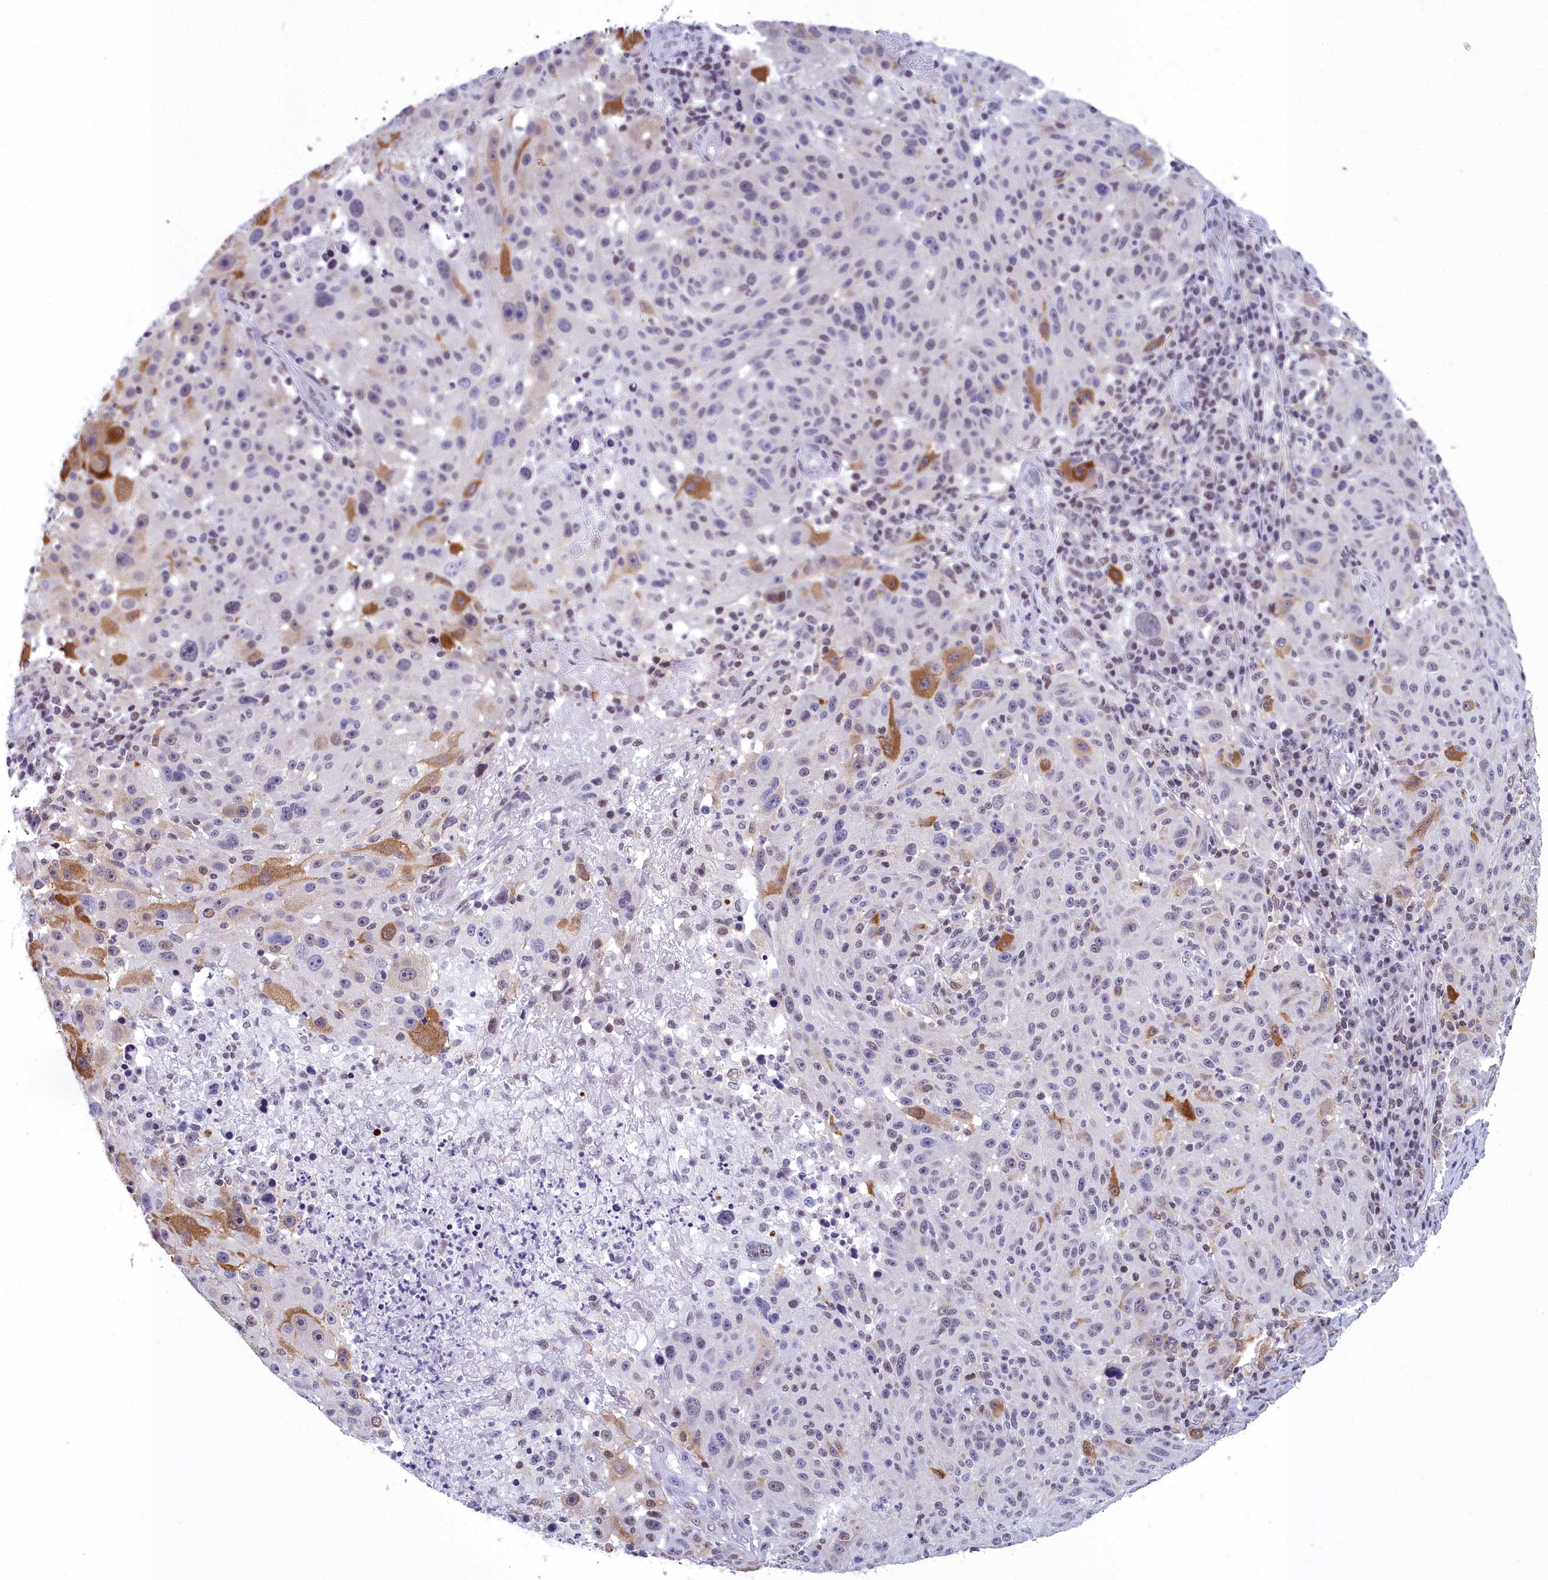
{"staining": {"intensity": "strong", "quantity": "<25%", "location": "cytoplasmic/membranous"}, "tissue": "melanoma", "cell_type": "Tumor cells", "image_type": "cancer", "snomed": [{"axis": "morphology", "description": "Malignant melanoma, NOS"}, {"axis": "topography", "description": "Skin"}], "caption": "DAB immunohistochemical staining of human malignant melanoma reveals strong cytoplasmic/membranous protein positivity in approximately <25% of tumor cells. (DAB (3,3'-diaminobenzidine) IHC, brown staining for protein, blue staining for nuclei).", "gene": "CCDC97", "patient": {"sex": "male", "age": 53}}